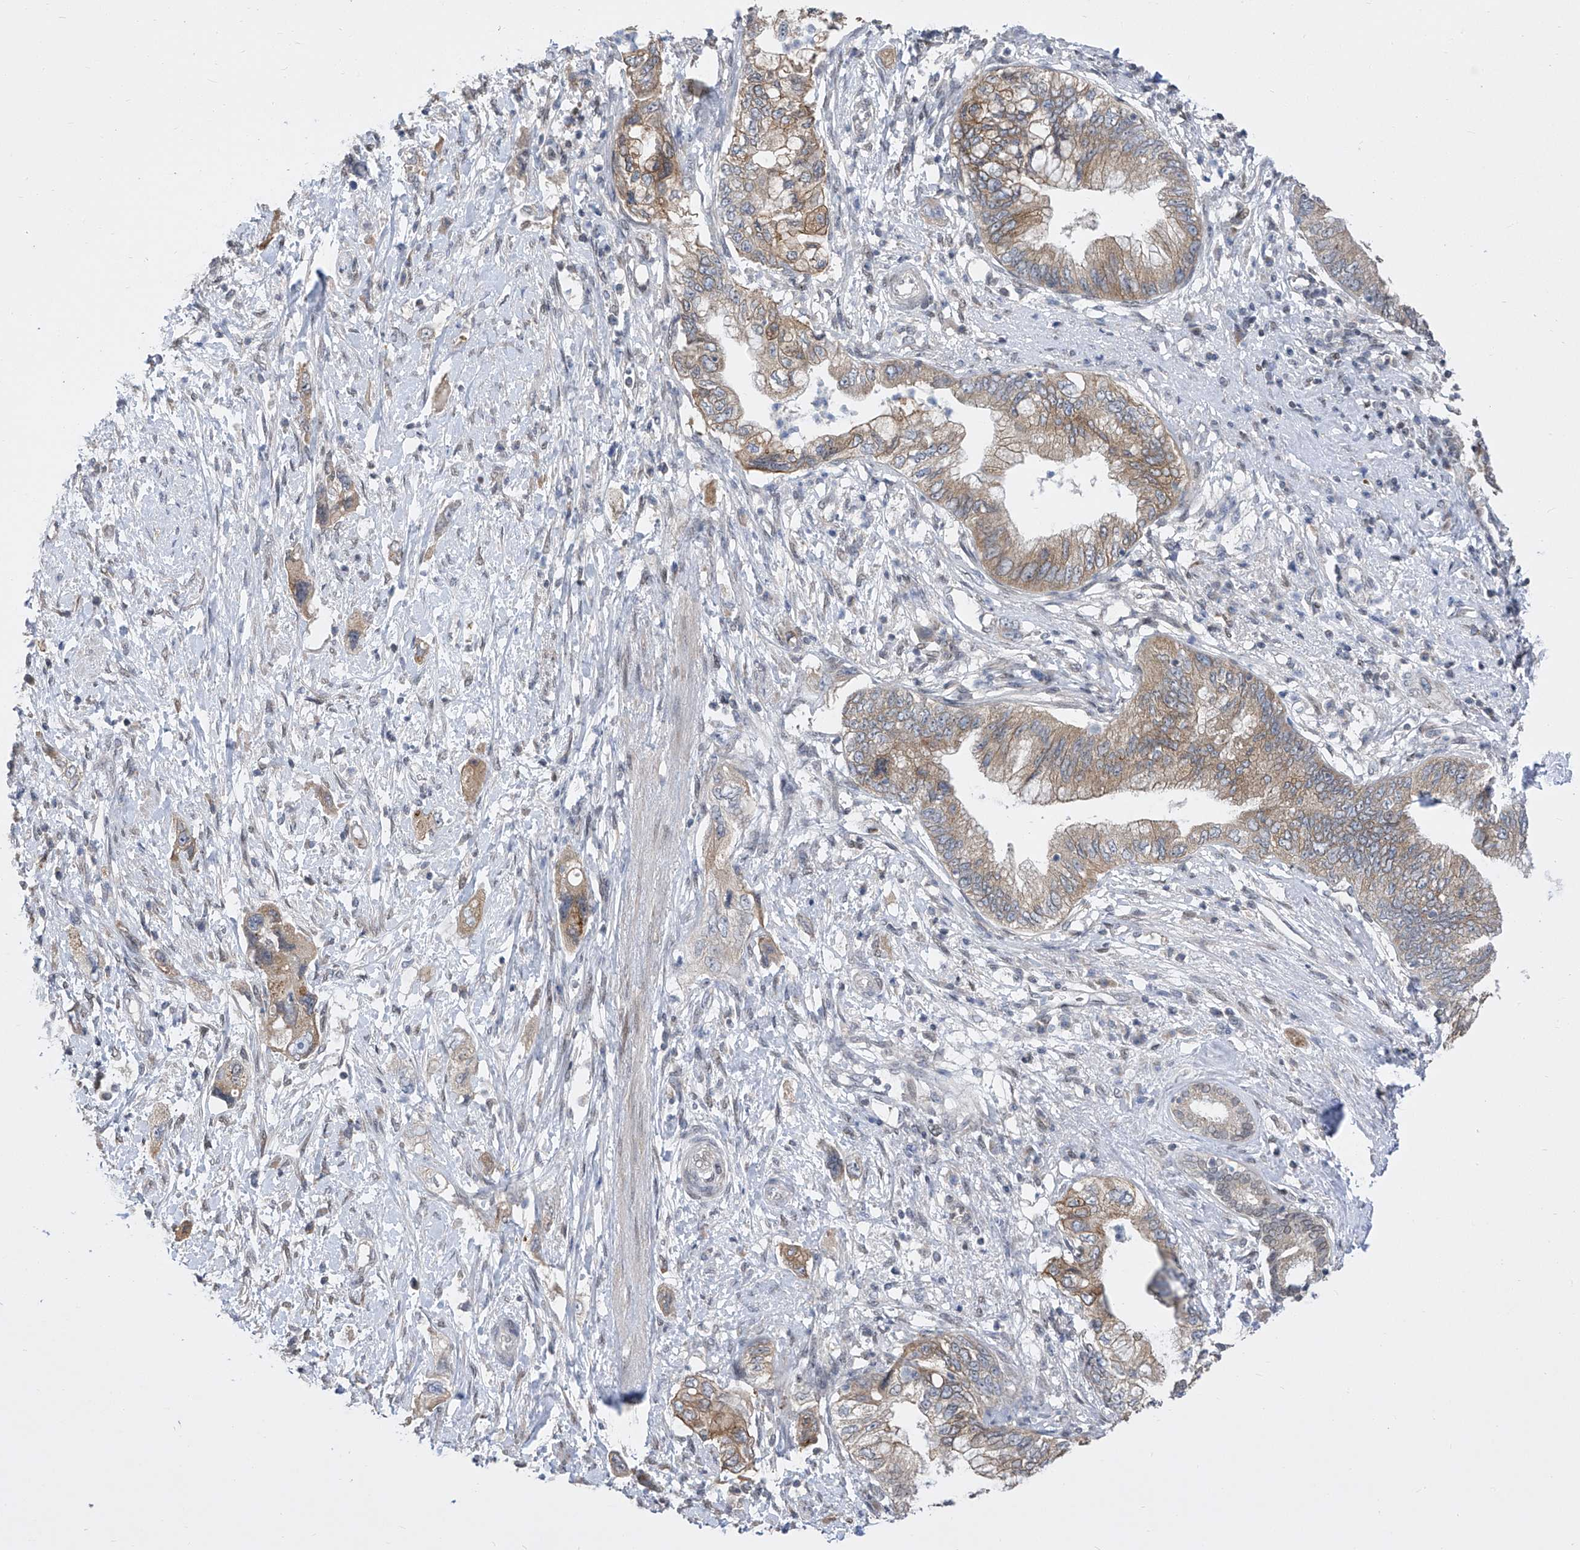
{"staining": {"intensity": "moderate", "quantity": "25%-75%", "location": "cytoplasmic/membranous"}, "tissue": "pancreatic cancer", "cell_type": "Tumor cells", "image_type": "cancer", "snomed": [{"axis": "morphology", "description": "Adenocarcinoma, NOS"}, {"axis": "topography", "description": "Pancreas"}], "caption": "Protein staining by immunohistochemistry reveals moderate cytoplasmic/membranous positivity in approximately 25%-75% of tumor cells in pancreatic cancer.", "gene": "CETN2", "patient": {"sex": "female", "age": 73}}